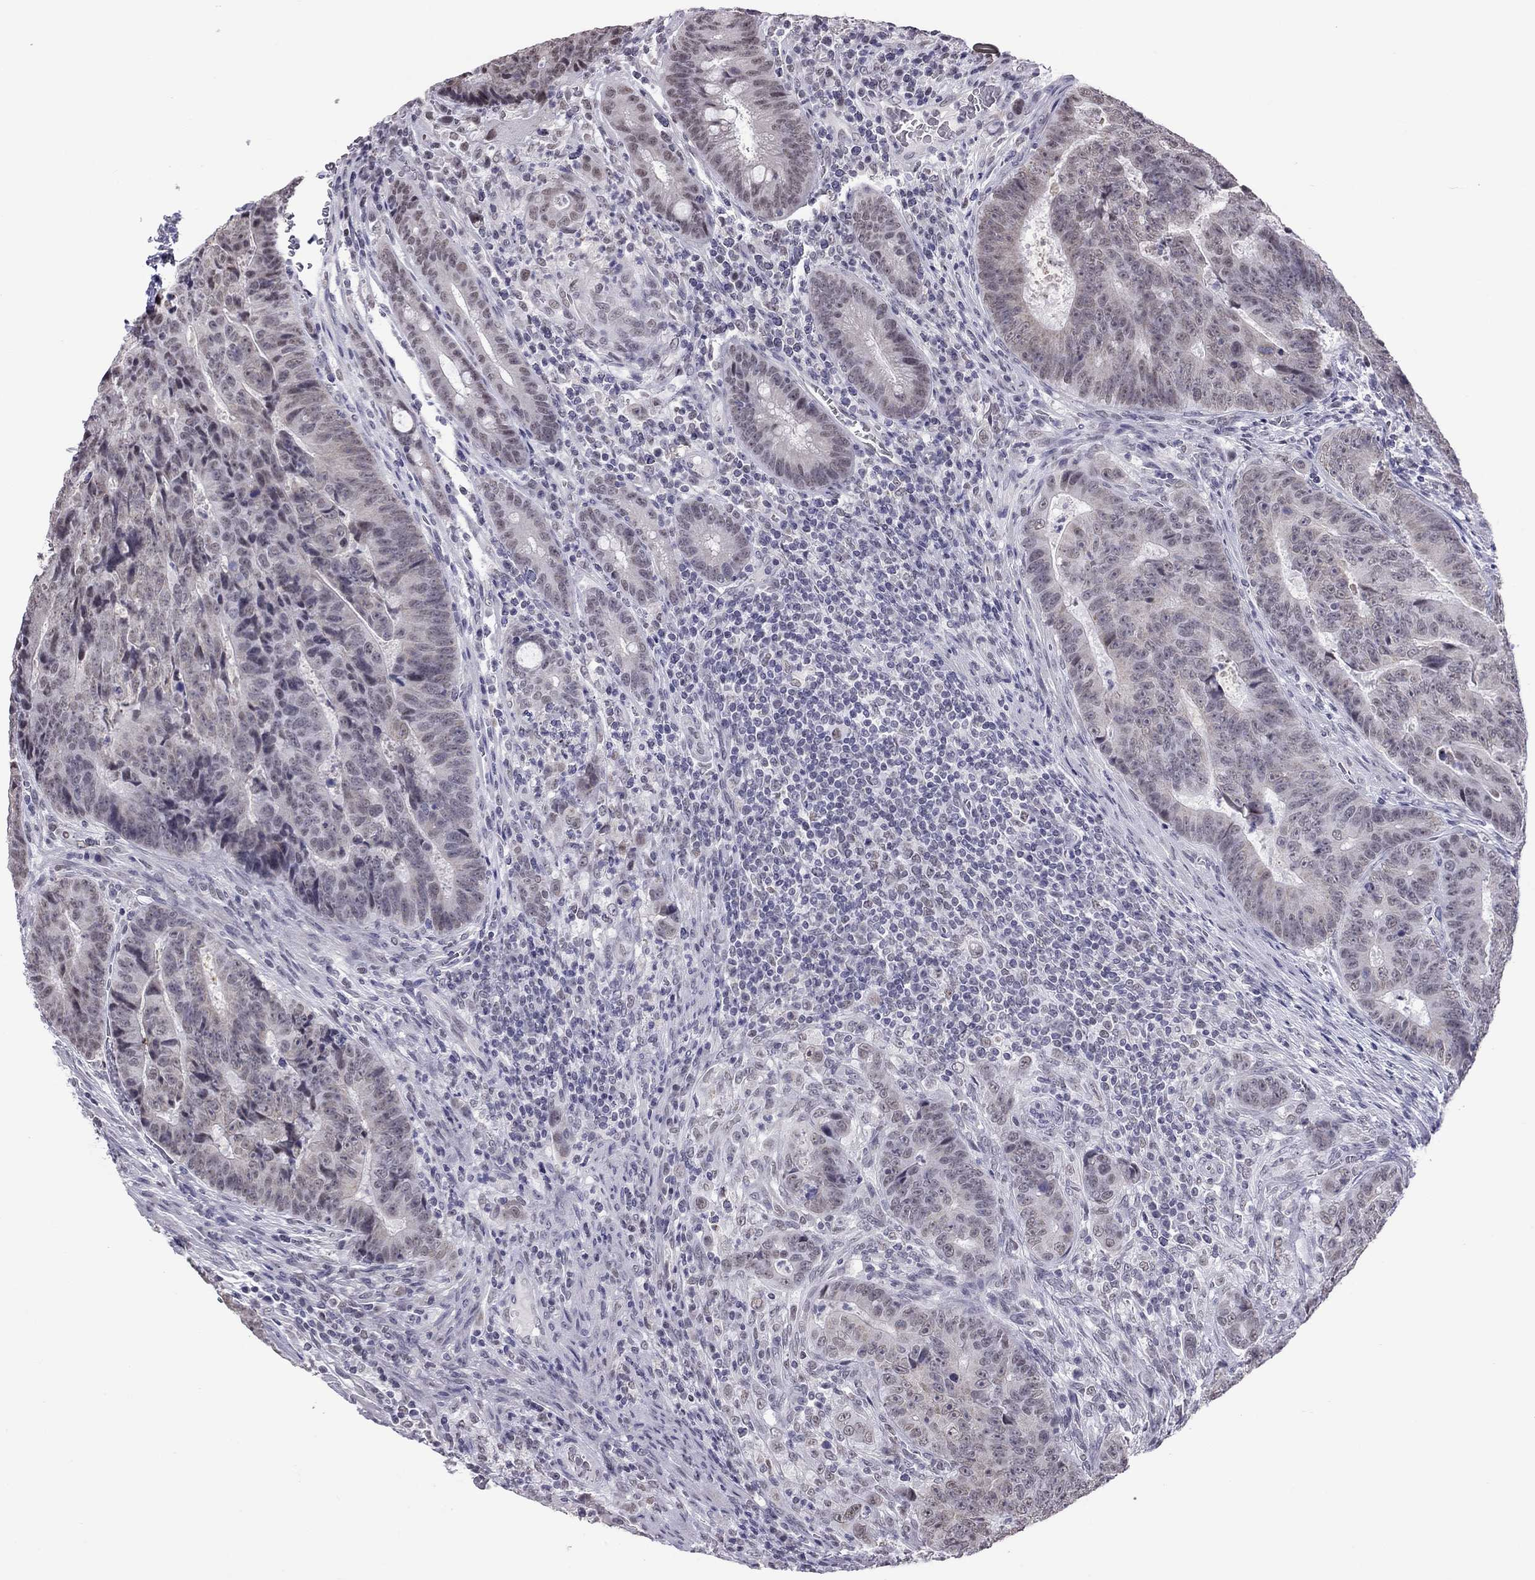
{"staining": {"intensity": "negative", "quantity": "none", "location": "none"}, "tissue": "colorectal cancer", "cell_type": "Tumor cells", "image_type": "cancer", "snomed": [{"axis": "morphology", "description": "Adenocarcinoma, NOS"}, {"axis": "topography", "description": "Colon"}], "caption": "This is an IHC image of colorectal adenocarcinoma. There is no expression in tumor cells.", "gene": "PPP1R3A", "patient": {"sex": "female", "age": 48}}